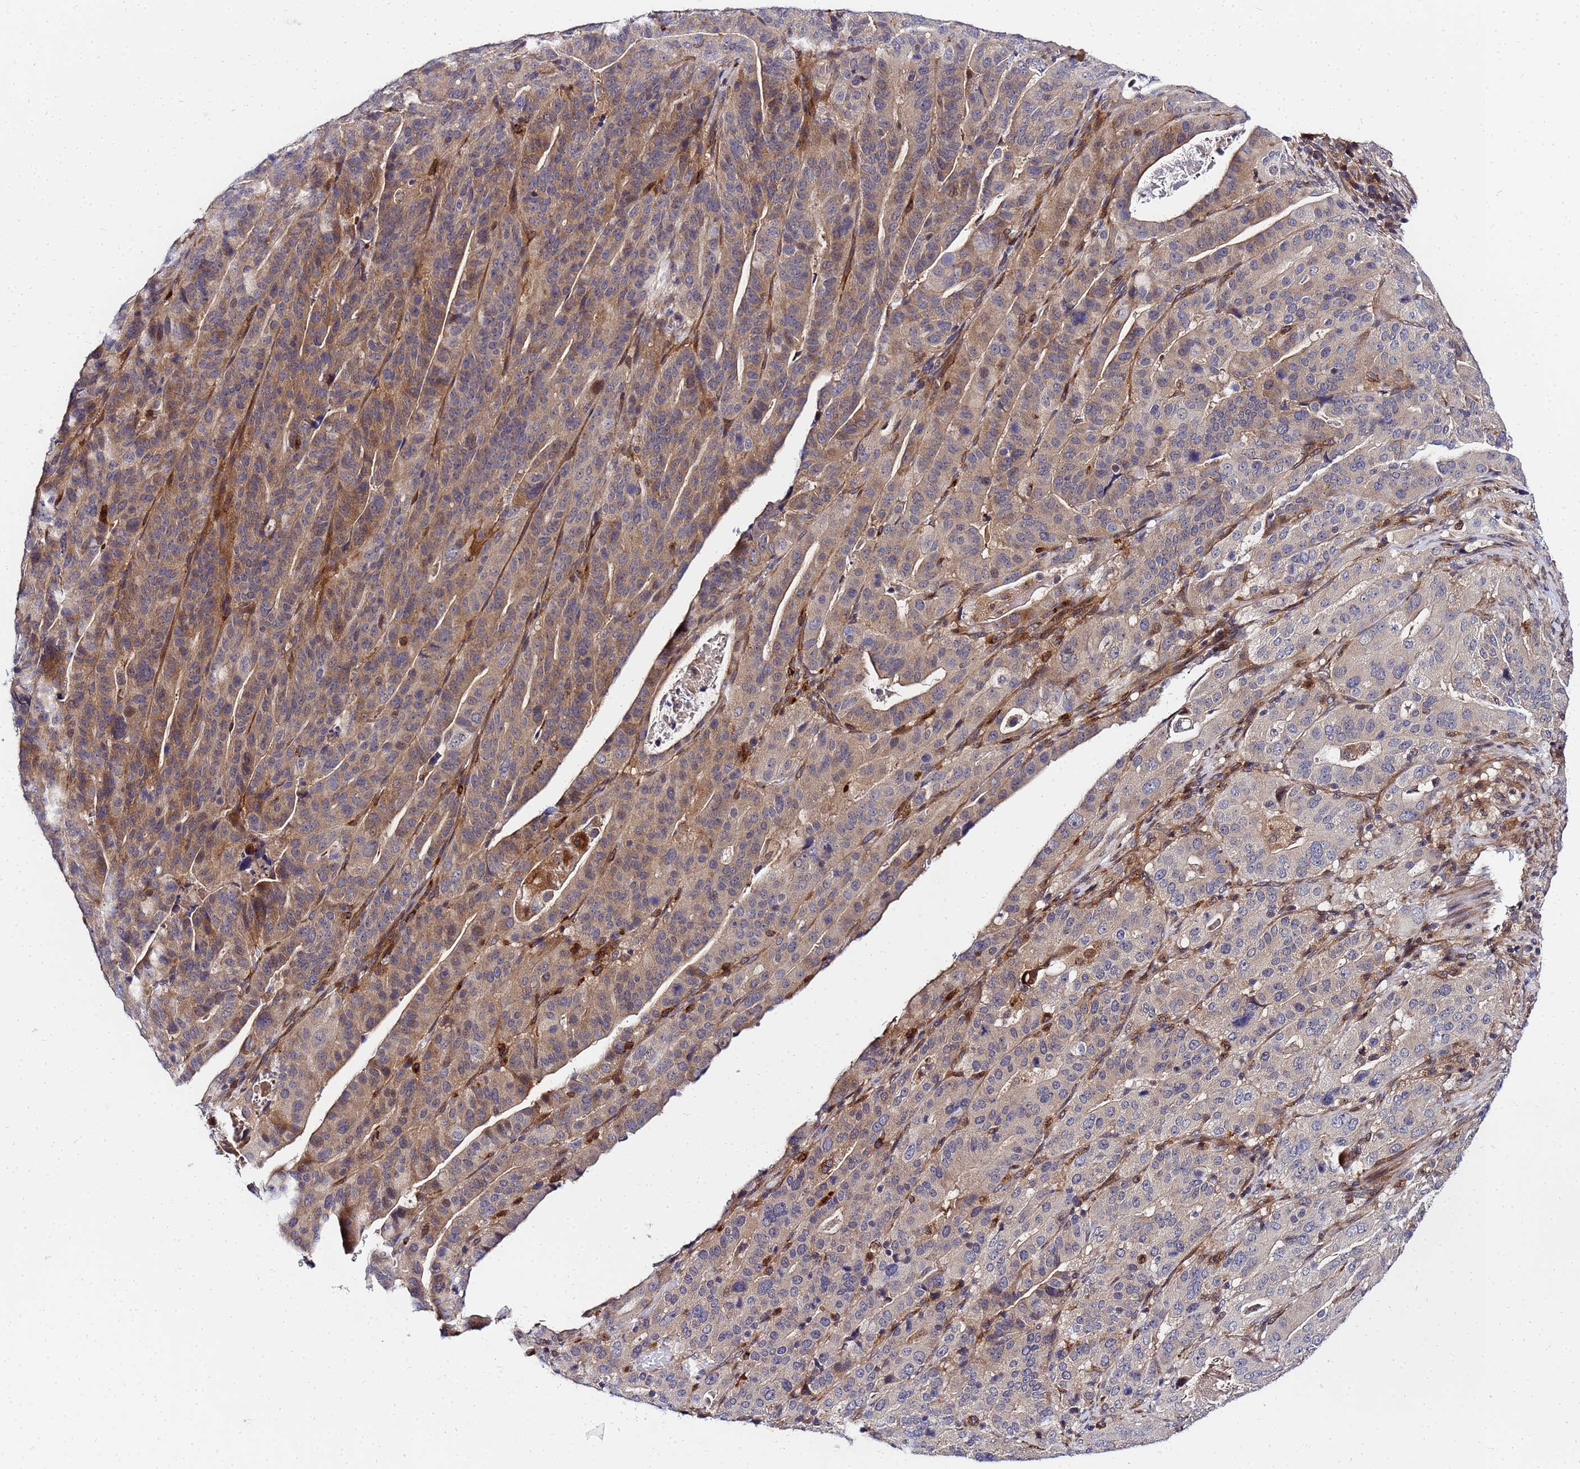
{"staining": {"intensity": "weak", "quantity": "25%-75%", "location": "cytoplasmic/membranous"}, "tissue": "stomach cancer", "cell_type": "Tumor cells", "image_type": "cancer", "snomed": [{"axis": "morphology", "description": "Adenocarcinoma, NOS"}, {"axis": "topography", "description": "Stomach"}], "caption": "This histopathology image reveals immunohistochemistry (IHC) staining of human adenocarcinoma (stomach), with low weak cytoplasmic/membranous positivity in approximately 25%-75% of tumor cells.", "gene": "UNC93B1", "patient": {"sex": "male", "age": 48}}